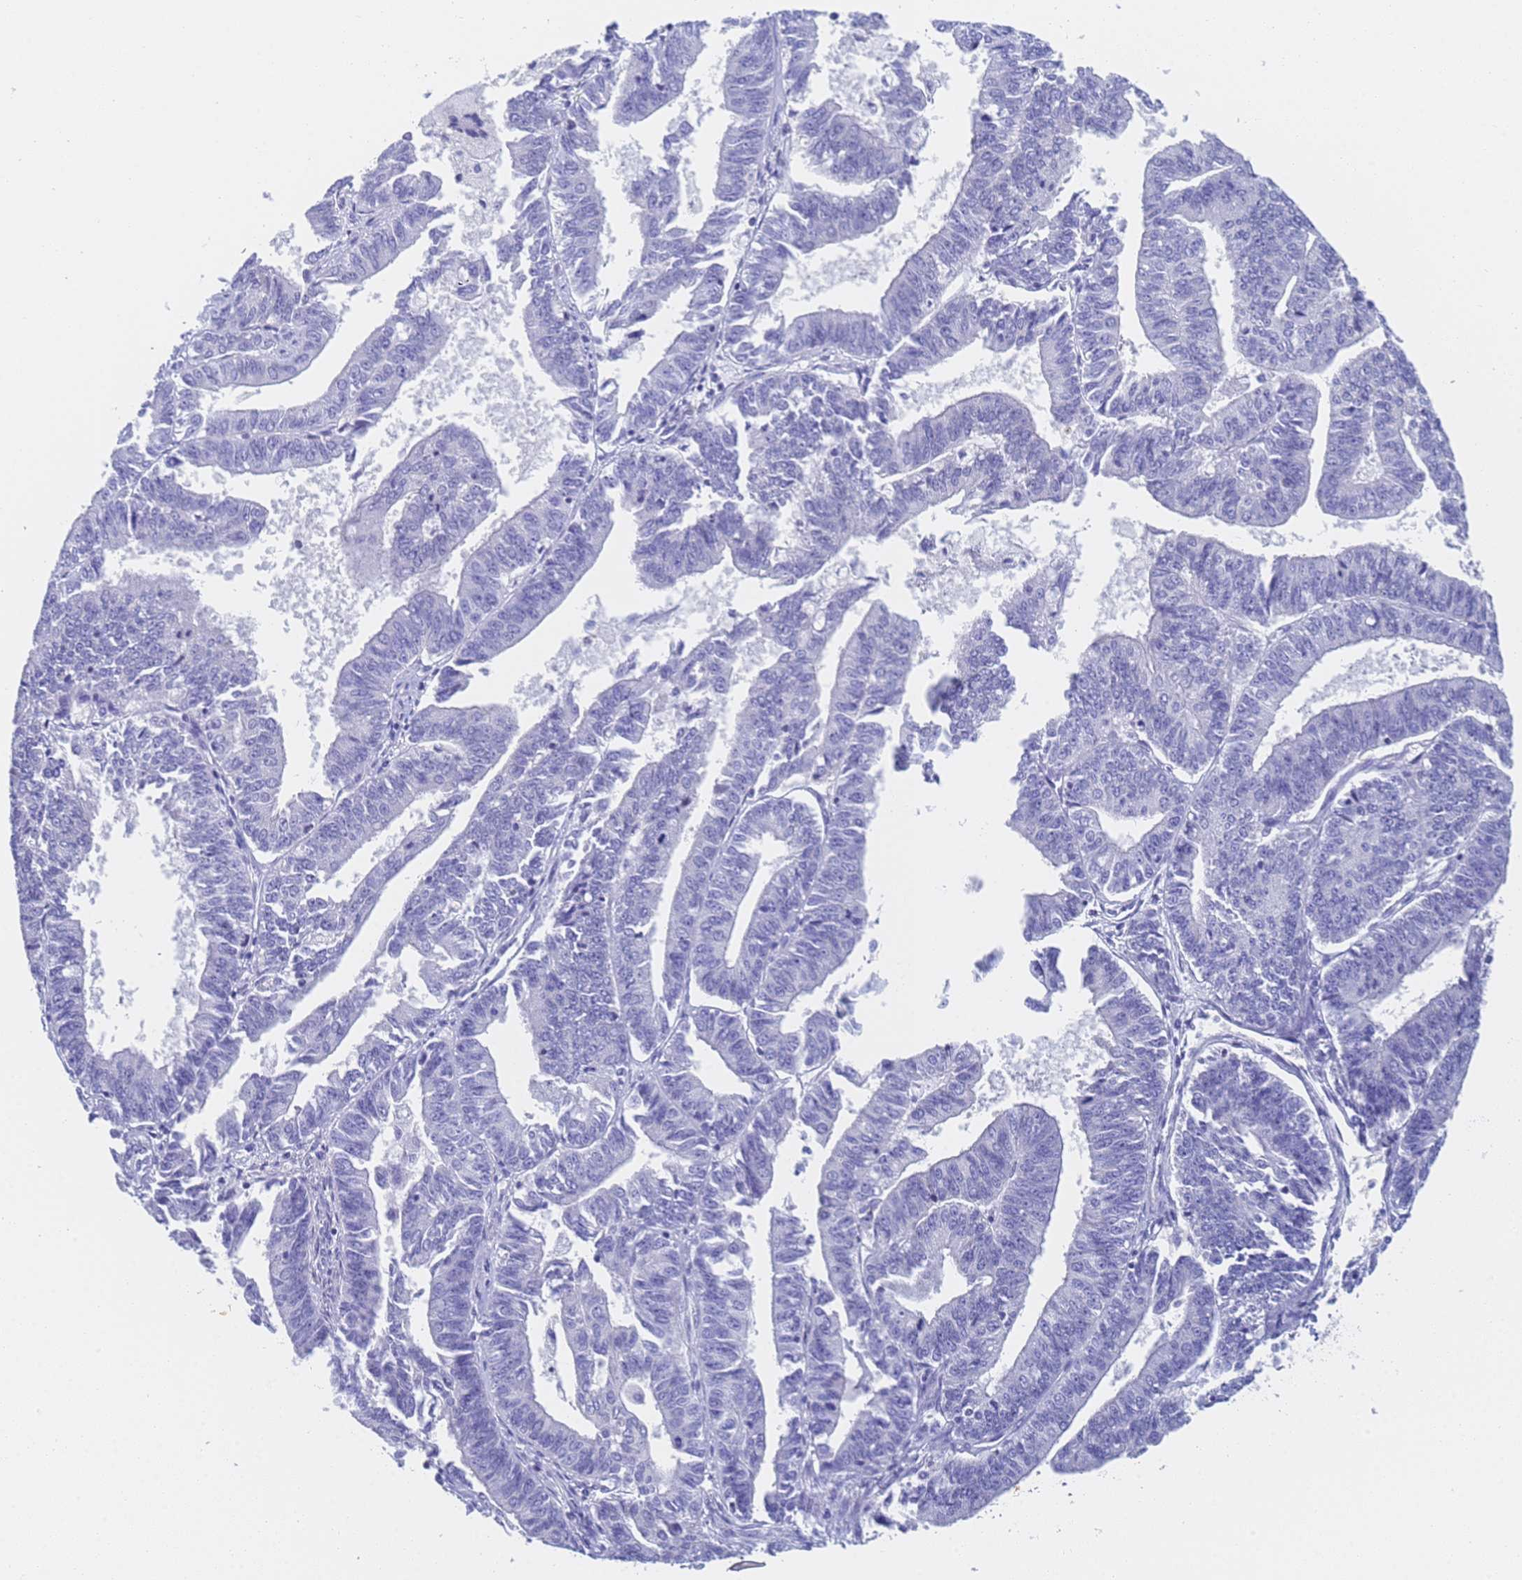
{"staining": {"intensity": "negative", "quantity": "none", "location": "none"}, "tissue": "endometrial cancer", "cell_type": "Tumor cells", "image_type": "cancer", "snomed": [{"axis": "morphology", "description": "Adenocarcinoma, NOS"}, {"axis": "topography", "description": "Endometrium"}], "caption": "Protein analysis of adenocarcinoma (endometrial) demonstrates no significant expression in tumor cells.", "gene": "STATH", "patient": {"sex": "female", "age": 73}}